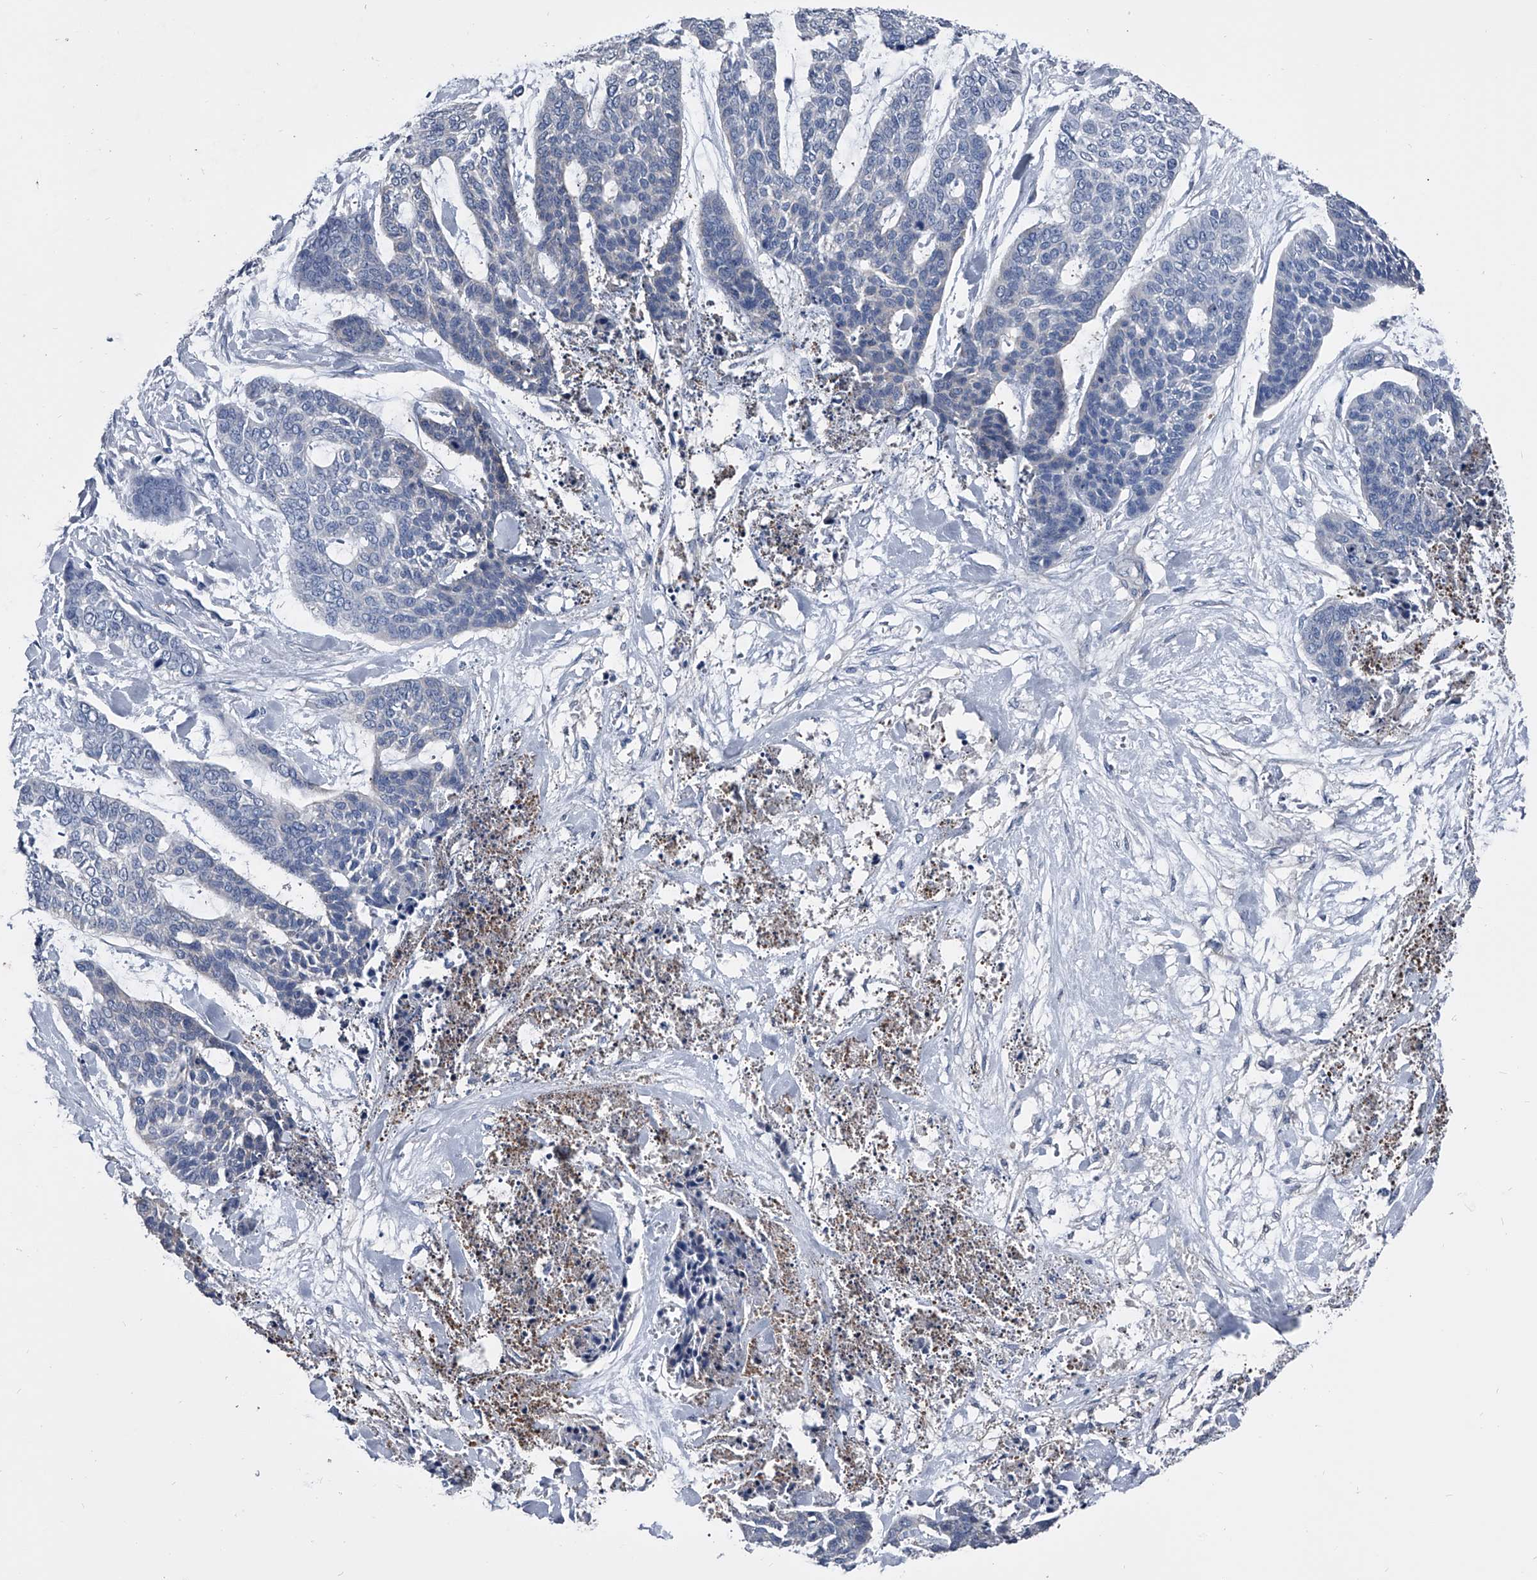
{"staining": {"intensity": "negative", "quantity": "none", "location": "none"}, "tissue": "skin cancer", "cell_type": "Tumor cells", "image_type": "cancer", "snomed": [{"axis": "morphology", "description": "Basal cell carcinoma"}, {"axis": "topography", "description": "Skin"}], "caption": "High magnification brightfield microscopy of skin cancer (basal cell carcinoma) stained with DAB (3,3'-diaminobenzidine) (brown) and counterstained with hematoxylin (blue): tumor cells show no significant staining.", "gene": "KIF13A", "patient": {"sex": "female", "age": 64}}